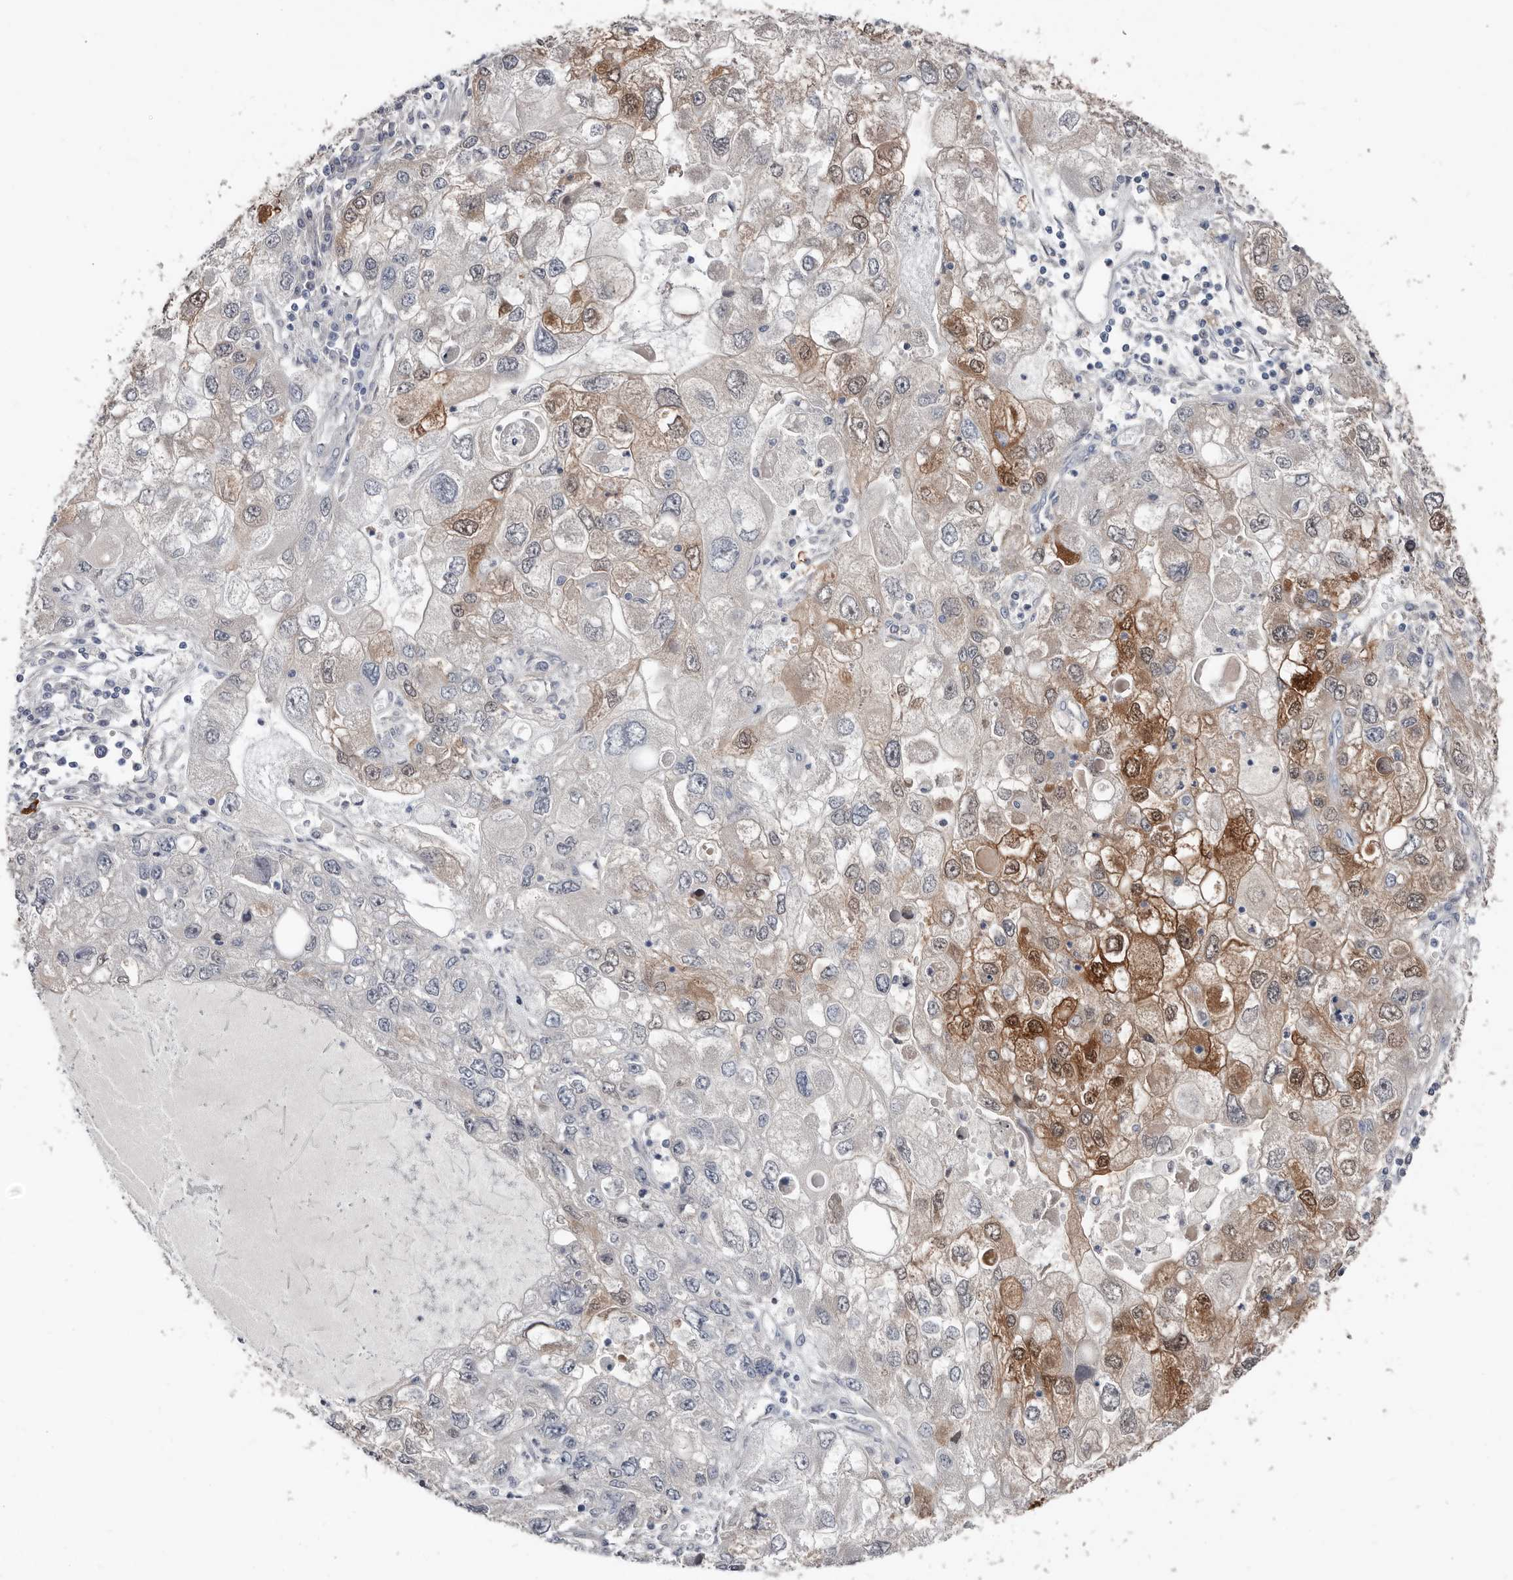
{"staining": {"intensity": "moderate", "quantity": "<25%", "location": "cytoplasmic/membranous,nuclear"}, "tissue": "endometrial cancer", "cell_type": "Tumor cells", "image_type": "cancer", "snomed": [{"axis": "morphology", "description": "Adenocarcinoma, NOS"}, {"axis": "topography", "description": "Endometrium"}], "caption": "A low amount of moderate cytoplasmic/membranous and nuclear positivity is identified in about <25% of tumor cells in adenocarcinoma (endometrial) tissue.", "gene": "ASRGL1", "patient": {"sex": "female", "age": 49}}